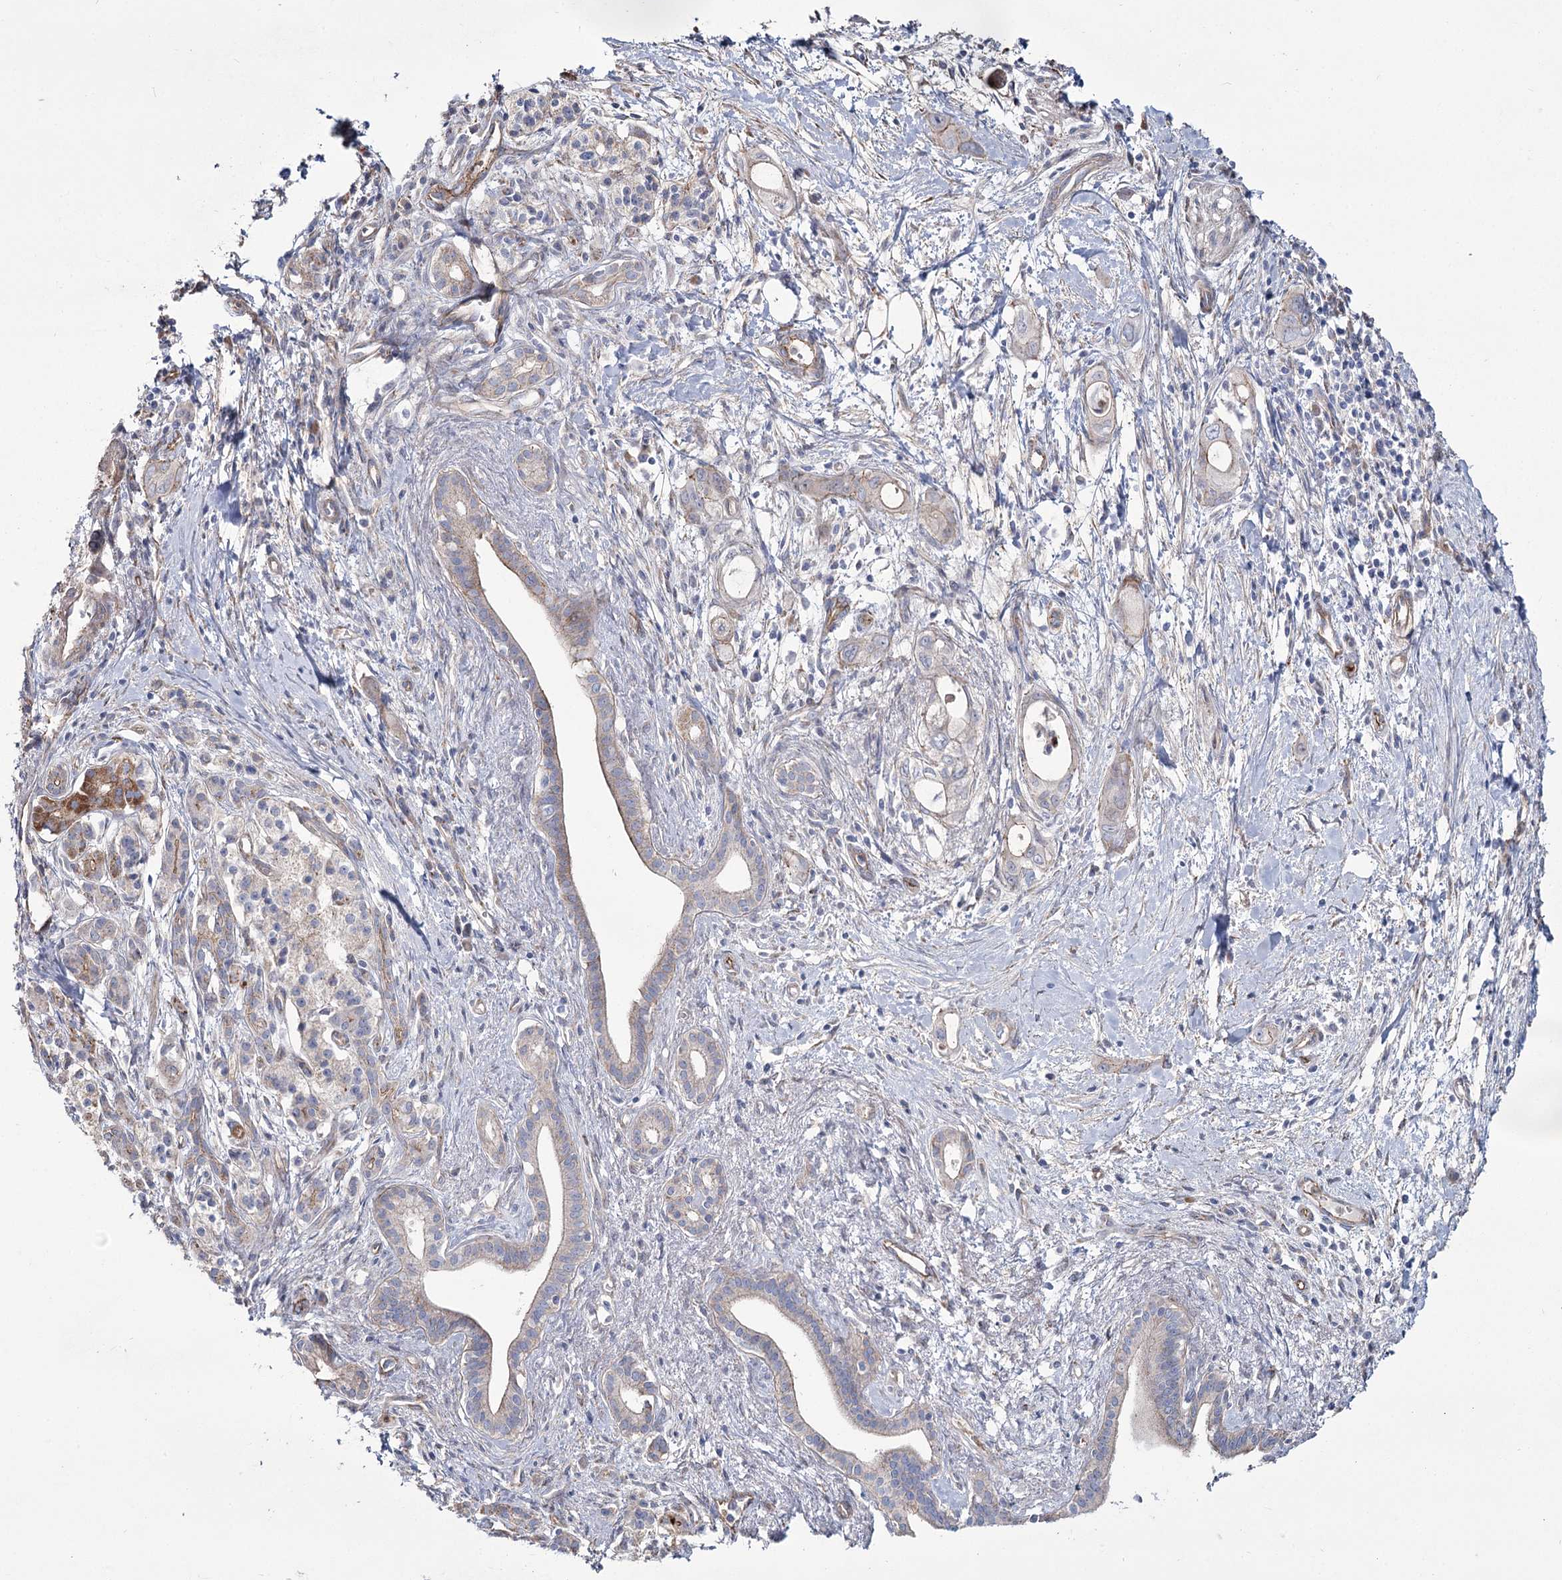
{"staining": {"intensity": "weak", "quantity": "<25%", "location": "cytoplasmic/membranous"}, "tissue": "pancreatic cancer", "cell_type": "Tumor cells", "image_type": "cancer", "snomed": [{"axis": "morphology", "description": "Adenocarcinoma, NOS"}, {"axis": "topography", "description": "Pancreas"}], "caption": "Immunohistochemical staining of pancreatic cancer (adenocarcinoma) reveals no significant positivity in tumor cells.", "gene": "ME3", "patient": {"sex": "male", "age": 72}}